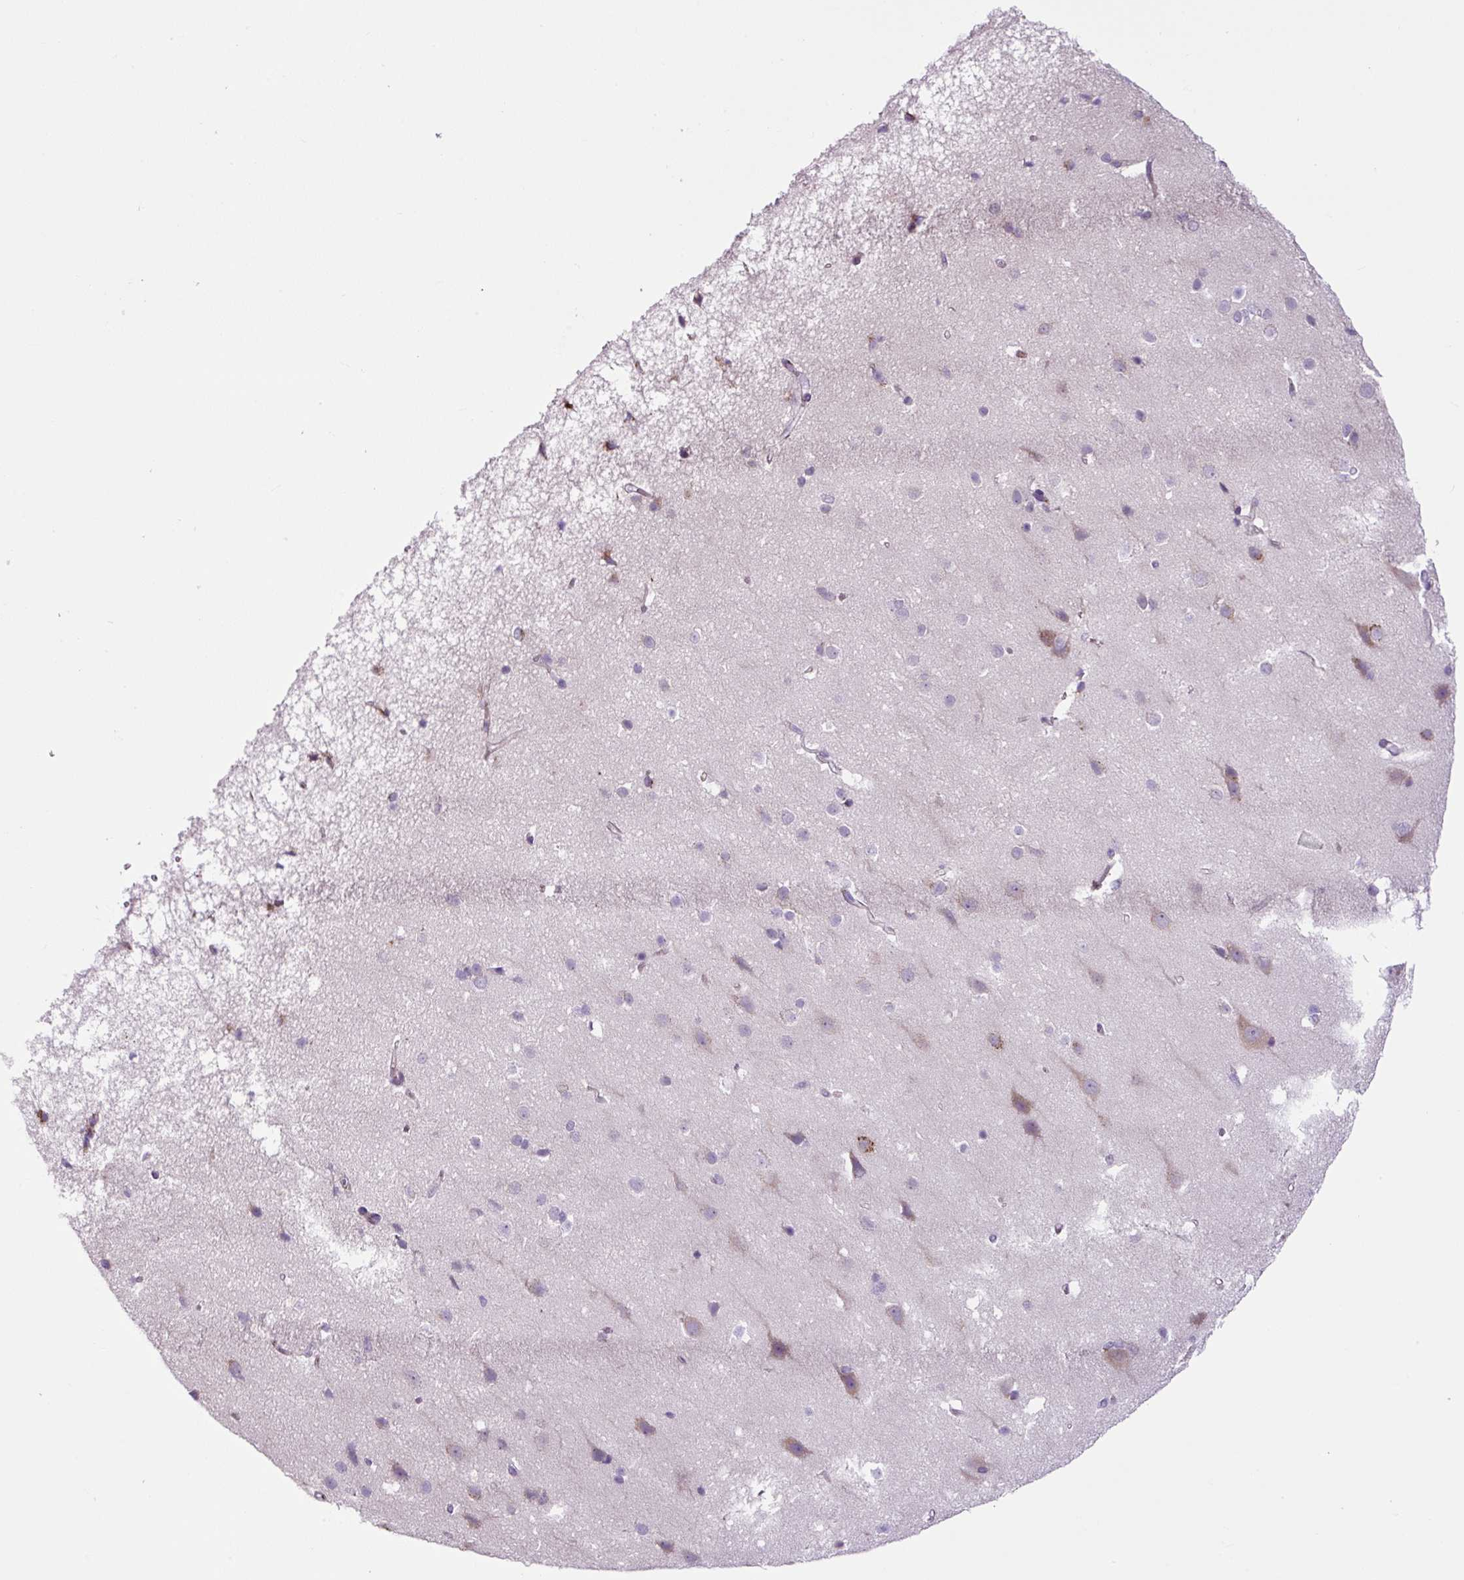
{"staining": {"intensity": "weak", "quantity": "25%-75%", "location": "cytoplasmic/membranous"}, "tissue": "cerebral cortex", "cell_type": "Endothelial cells", "image_type": "normal", "snomed": [{"axis": "morphology", "description": "Normal tissue, NOS"}, {"axis": "topography", "description": "Cerebral cortex"}], "caption": "Immunohistochemical staining of normal cerebral cortex reveals weak cytoplasmic/membranous protein positivity in about 25%-75% of endothelial cells. The protein of interest is stained brown, and the nuclei are stained in blue (DAB IHC with brightfield microscopy, high magnification).", "gene": "GORASP1", "patient": {"sex": "male", "age": 37}}